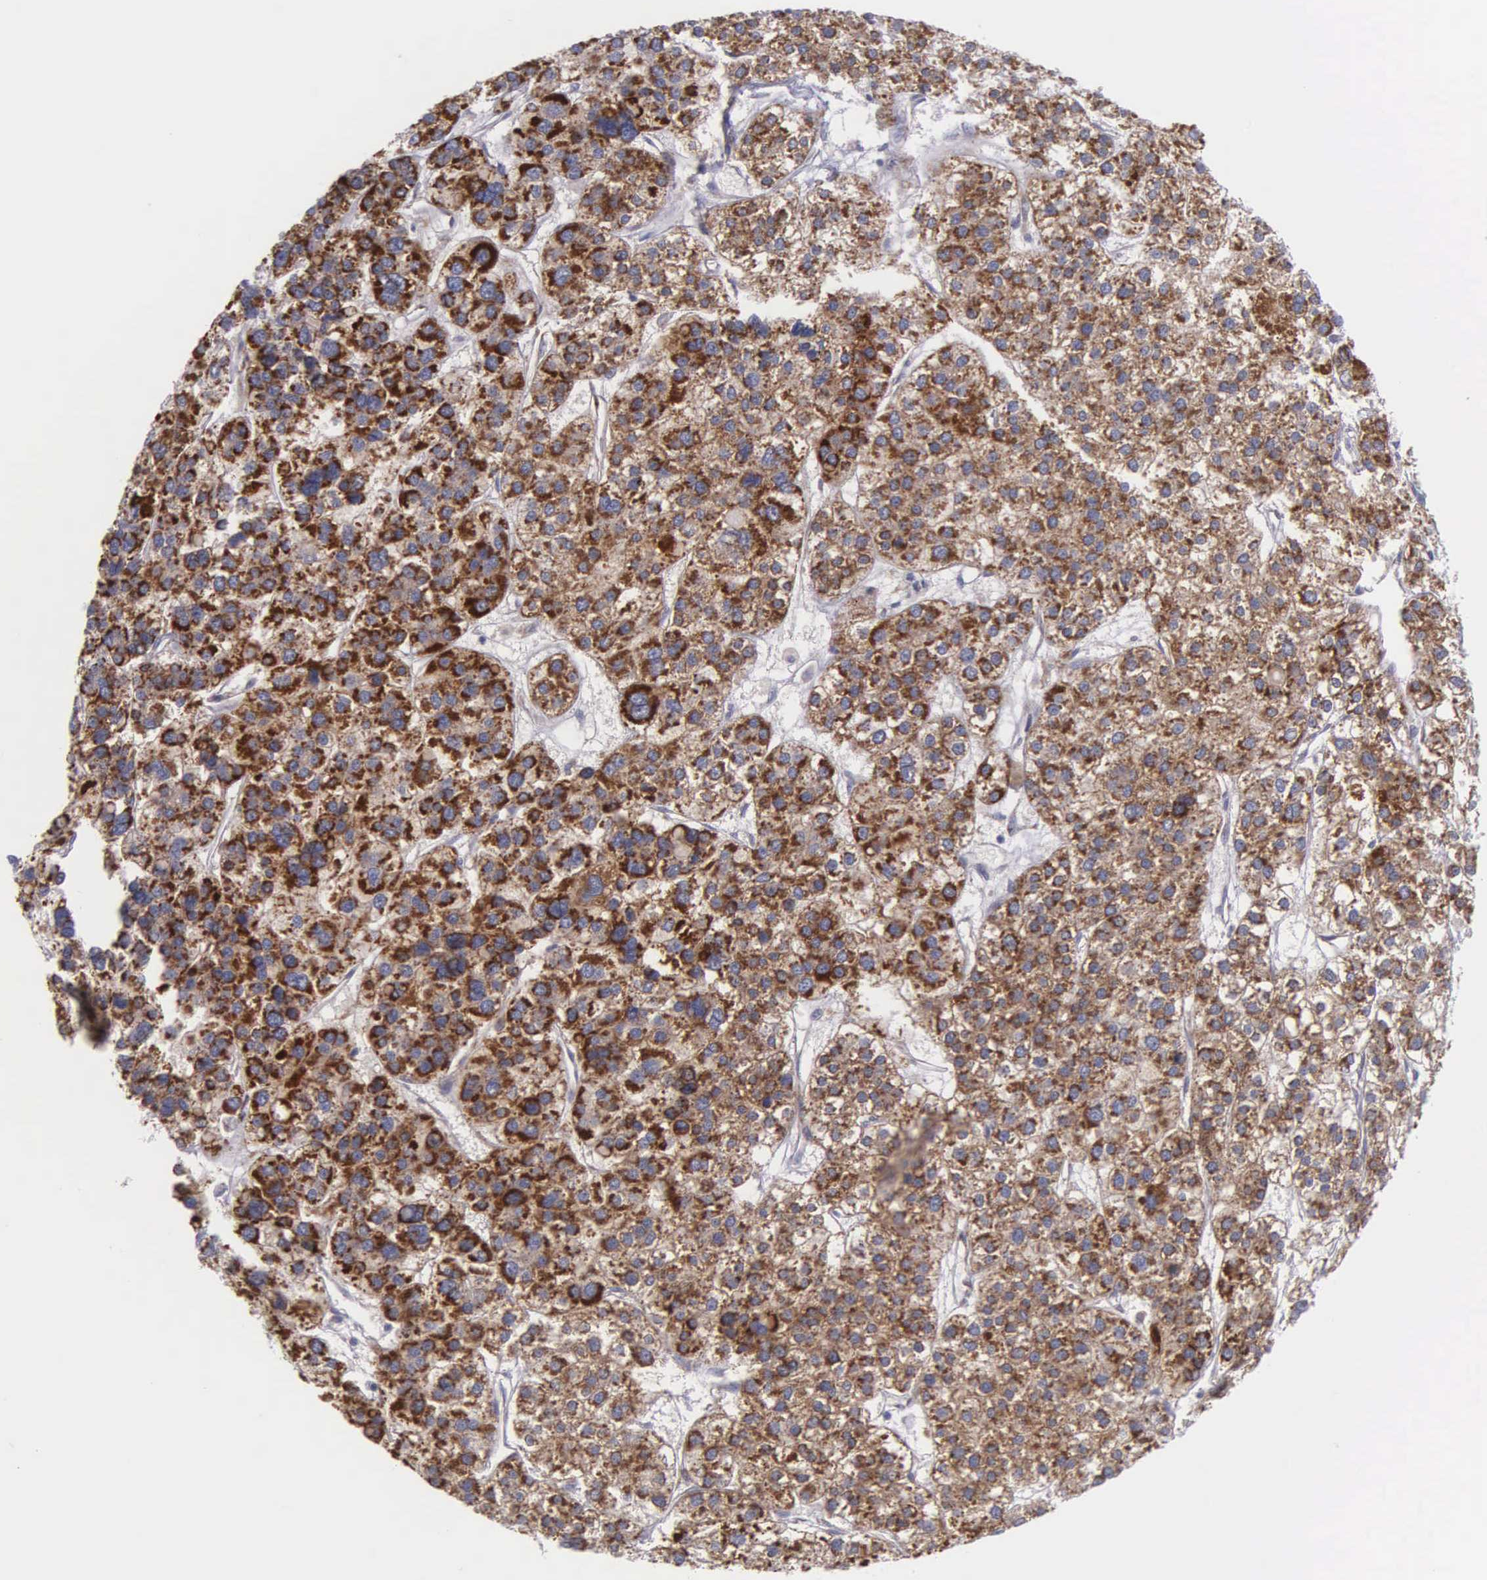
{"staining": {"intensity": "strong", "quantity": ">75%", "location": "cytoplasmic/membranous"}, "tissue": "liver cancer", "cell_type": "Tumor cells", "image_type": "cancer", "snomed": [{"axis": "morphology", "description": "Carcinoma, Hepatocellular, NOS"}, {"axis": "topography", "description": "Liver"}], "caption": "Immunohistochemistry (IHC) image of neoplastic tissue: hepatocellular carcinoma (liver) stained using immunohistochemistry demonstrates high levels of strong protein expression localized specifically in the cytoplasmic/membranous of tumor cells, appearing as a cytoplasmic/membranous brown color.", "gene": "SYNJ2BP", "patient": {"sex": "female", "age": 85}}